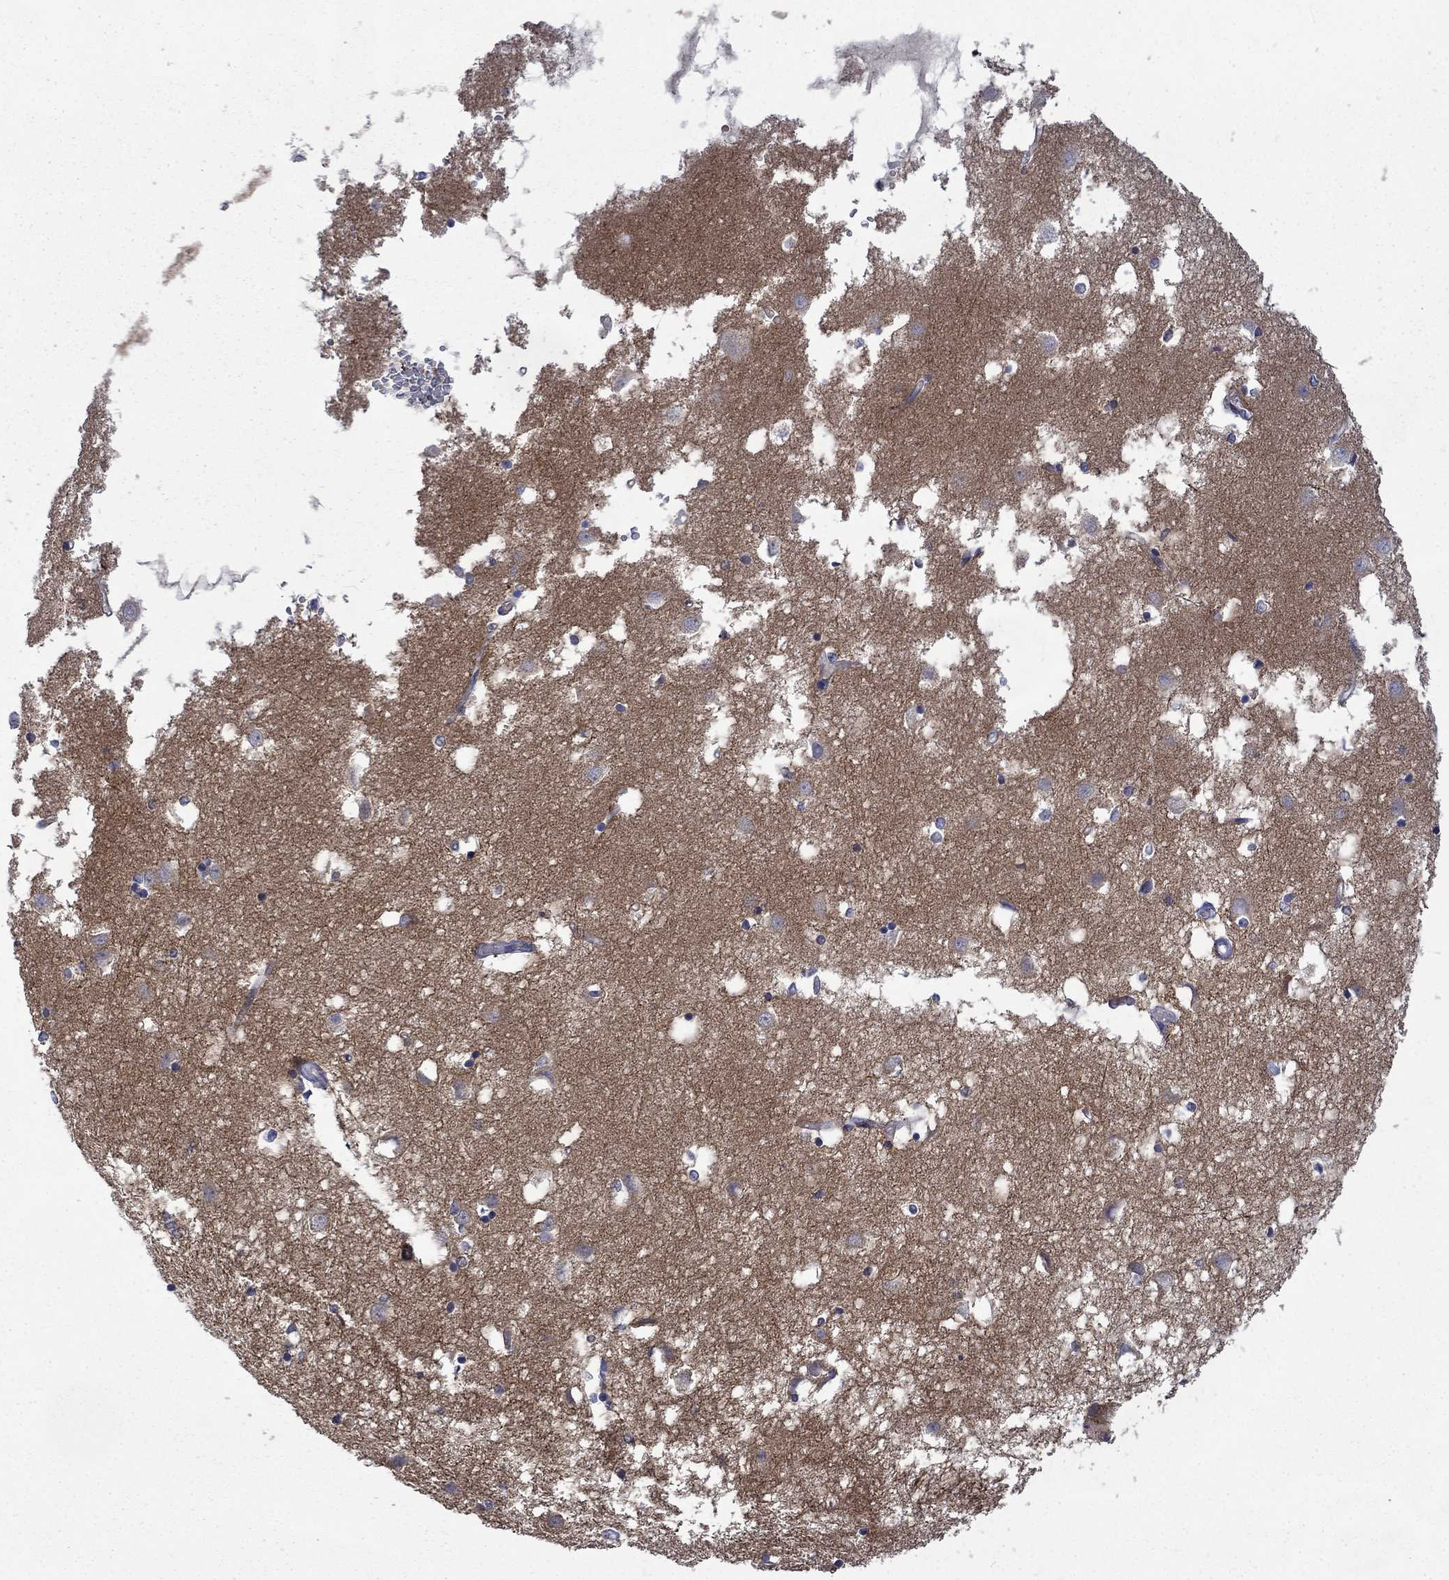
{"staining": {"intensity": "negative", "quantity": "none", "location": "none"}, "tissue": "caudate", "cell_type": "Glial cells", "image_type": "normal", "snomed": [{"axis": "morphology", "description": "Normal tissue, NOS"}, {"axis": "topography", "description": "Lateral ventricle wall"}], "caption": "This is an IHC image of benign human caudate. There is no expression in glial cells.", "gene": "HSPA12A", "patient": {"sex": "male", "age": 54}}